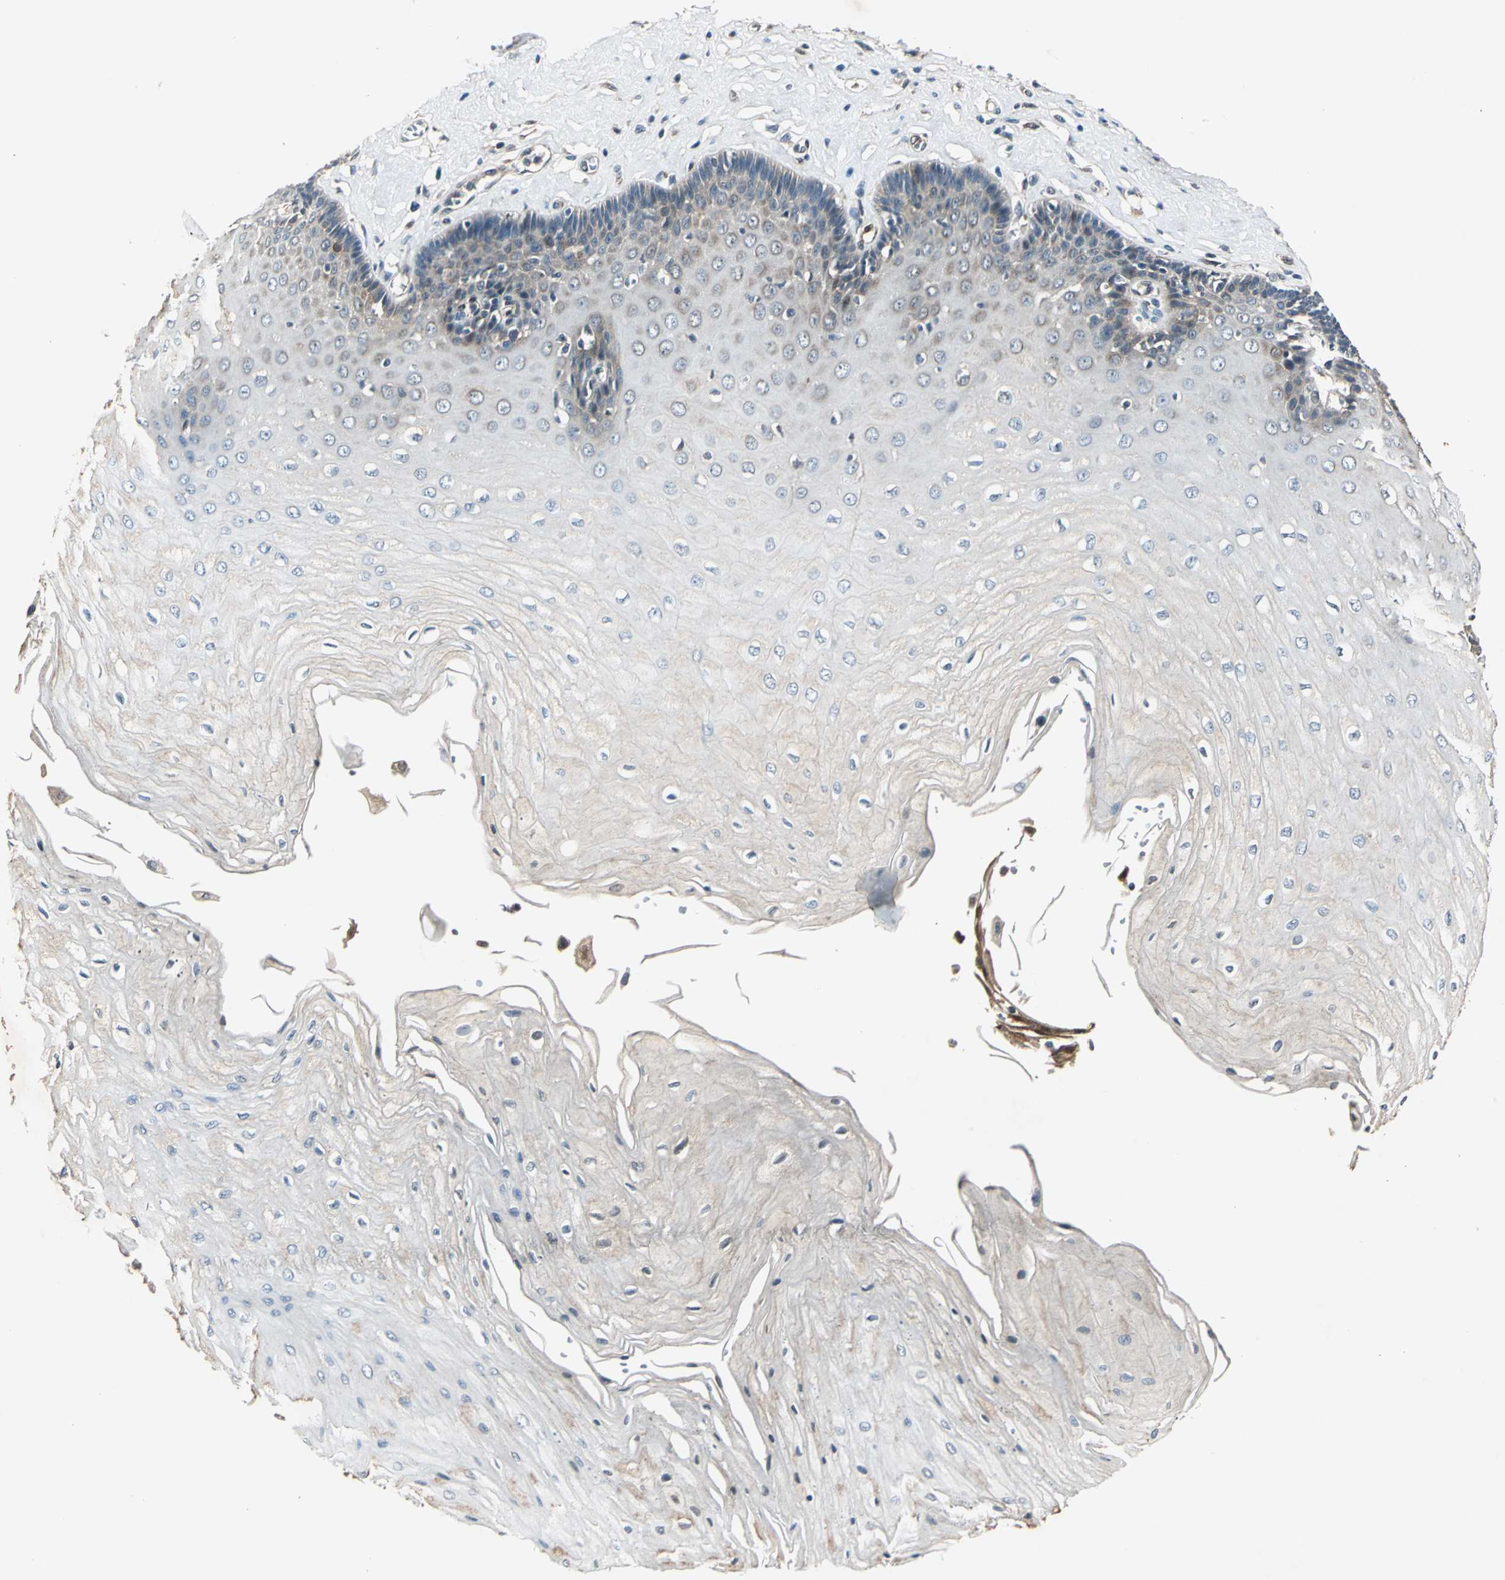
{"staining": {"intensity": "moderate", "quantity": "25%-75%", "location": "cytoplasmic/membranous"}, "tissue": "esophagus", "cell_type": "Squamous epithelial cells", "image_type": "normal", "snomed": [{"axis": "morphology", "description": "Normal tissue, NOS"}, {"axis": "morphology", "description": "Squamous cell carcinoma, NOS"}, {"axis": "topography", "description": "Esophagus"}], "caption": "Protein positivity by immunohistochemistry shows moderate cytoplasmic/membranous positivity in about 25%-75% of squamous epithelial cells in benign esophagus. (IHC, brightfield microscopy, high magnification).", "gene": "RRM2B", "patient": {"sex": "male", "age": 65}}